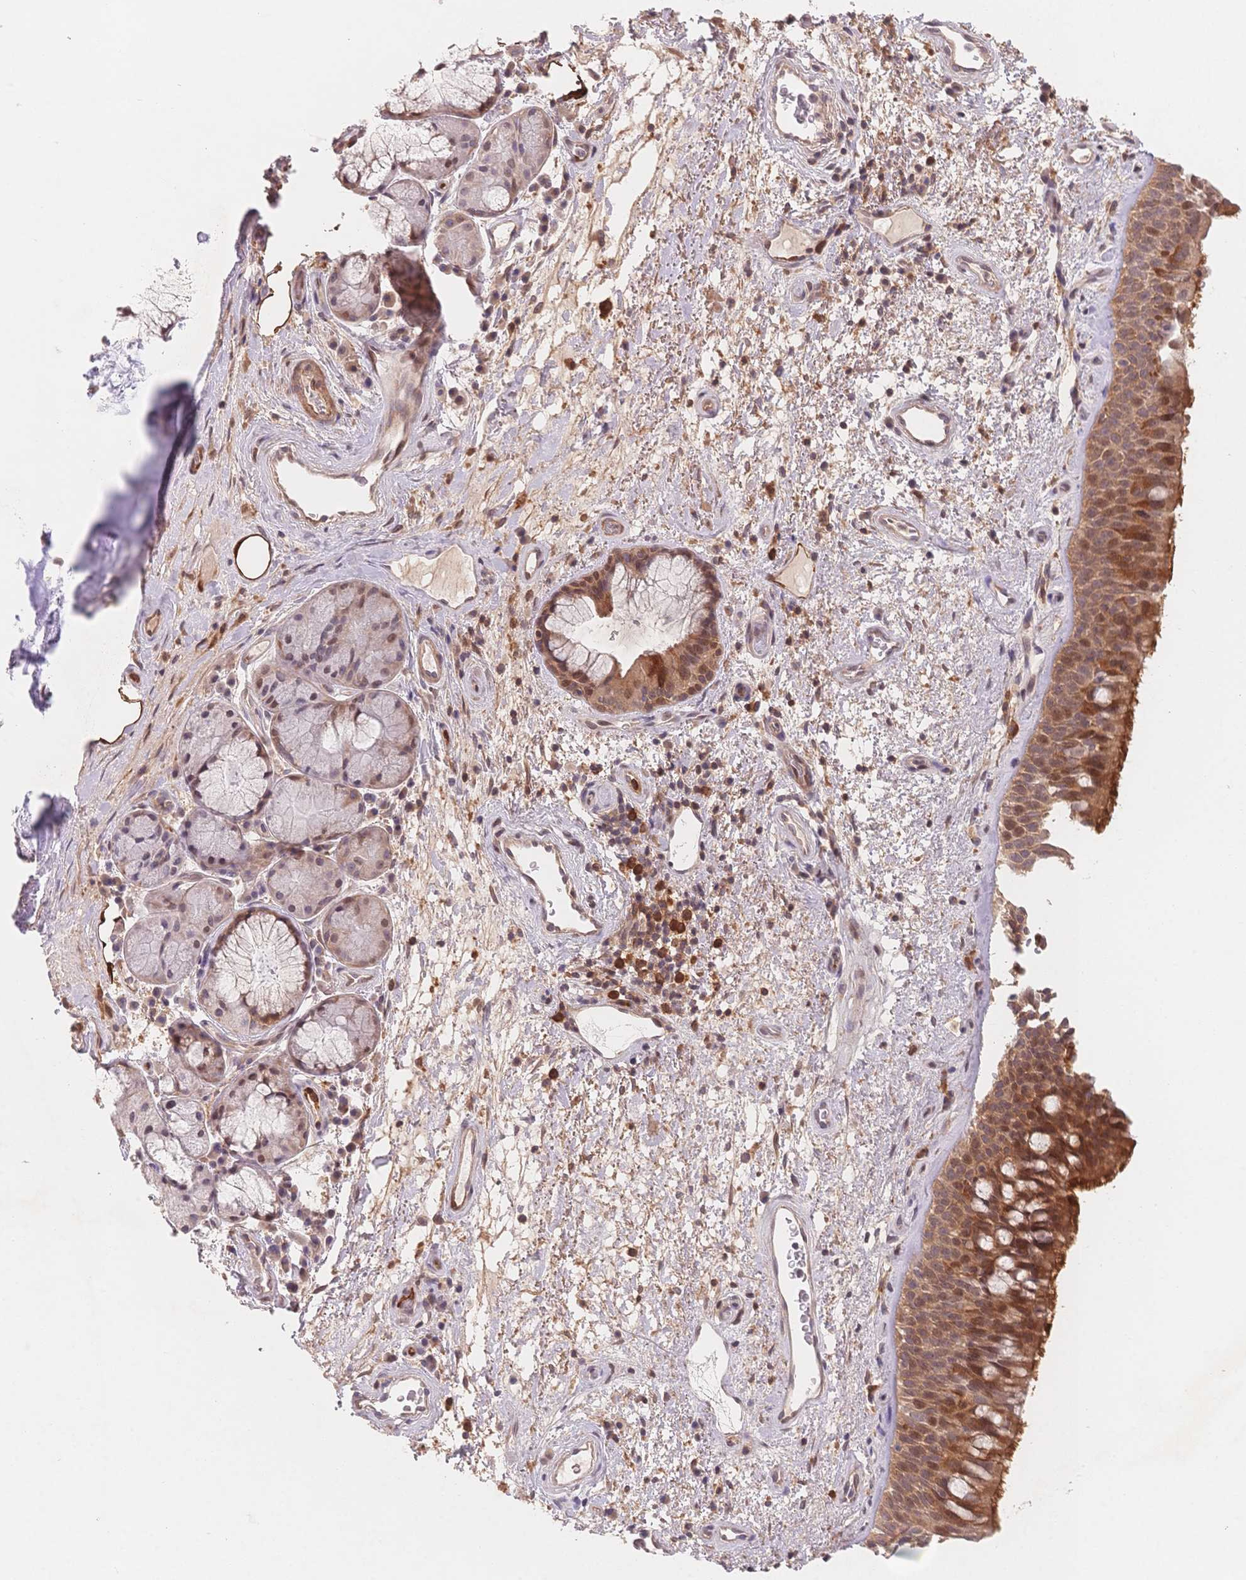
{"staining": {"intensity": "strong", "quantity": "25%-75%", "location": "cytoplasmic/membranous"}, "tissue": "bronchus", "cell_type": "Respiratory epithelial cells", "image_type": "normal", "snomed": [{"axis": "morphology", "description": "Normal tissue, NOS"}, {"axis": "topography", "description": "Bronchus"}], "caption": "Protein expression analysis of unremarkable human bronchus reveals strong cytoplasmic/membranous expression in about 25%-75% of respiratory epithelial cells.", "gene": "C12orf75", "patient": {"sex": "male", "age": 48}}